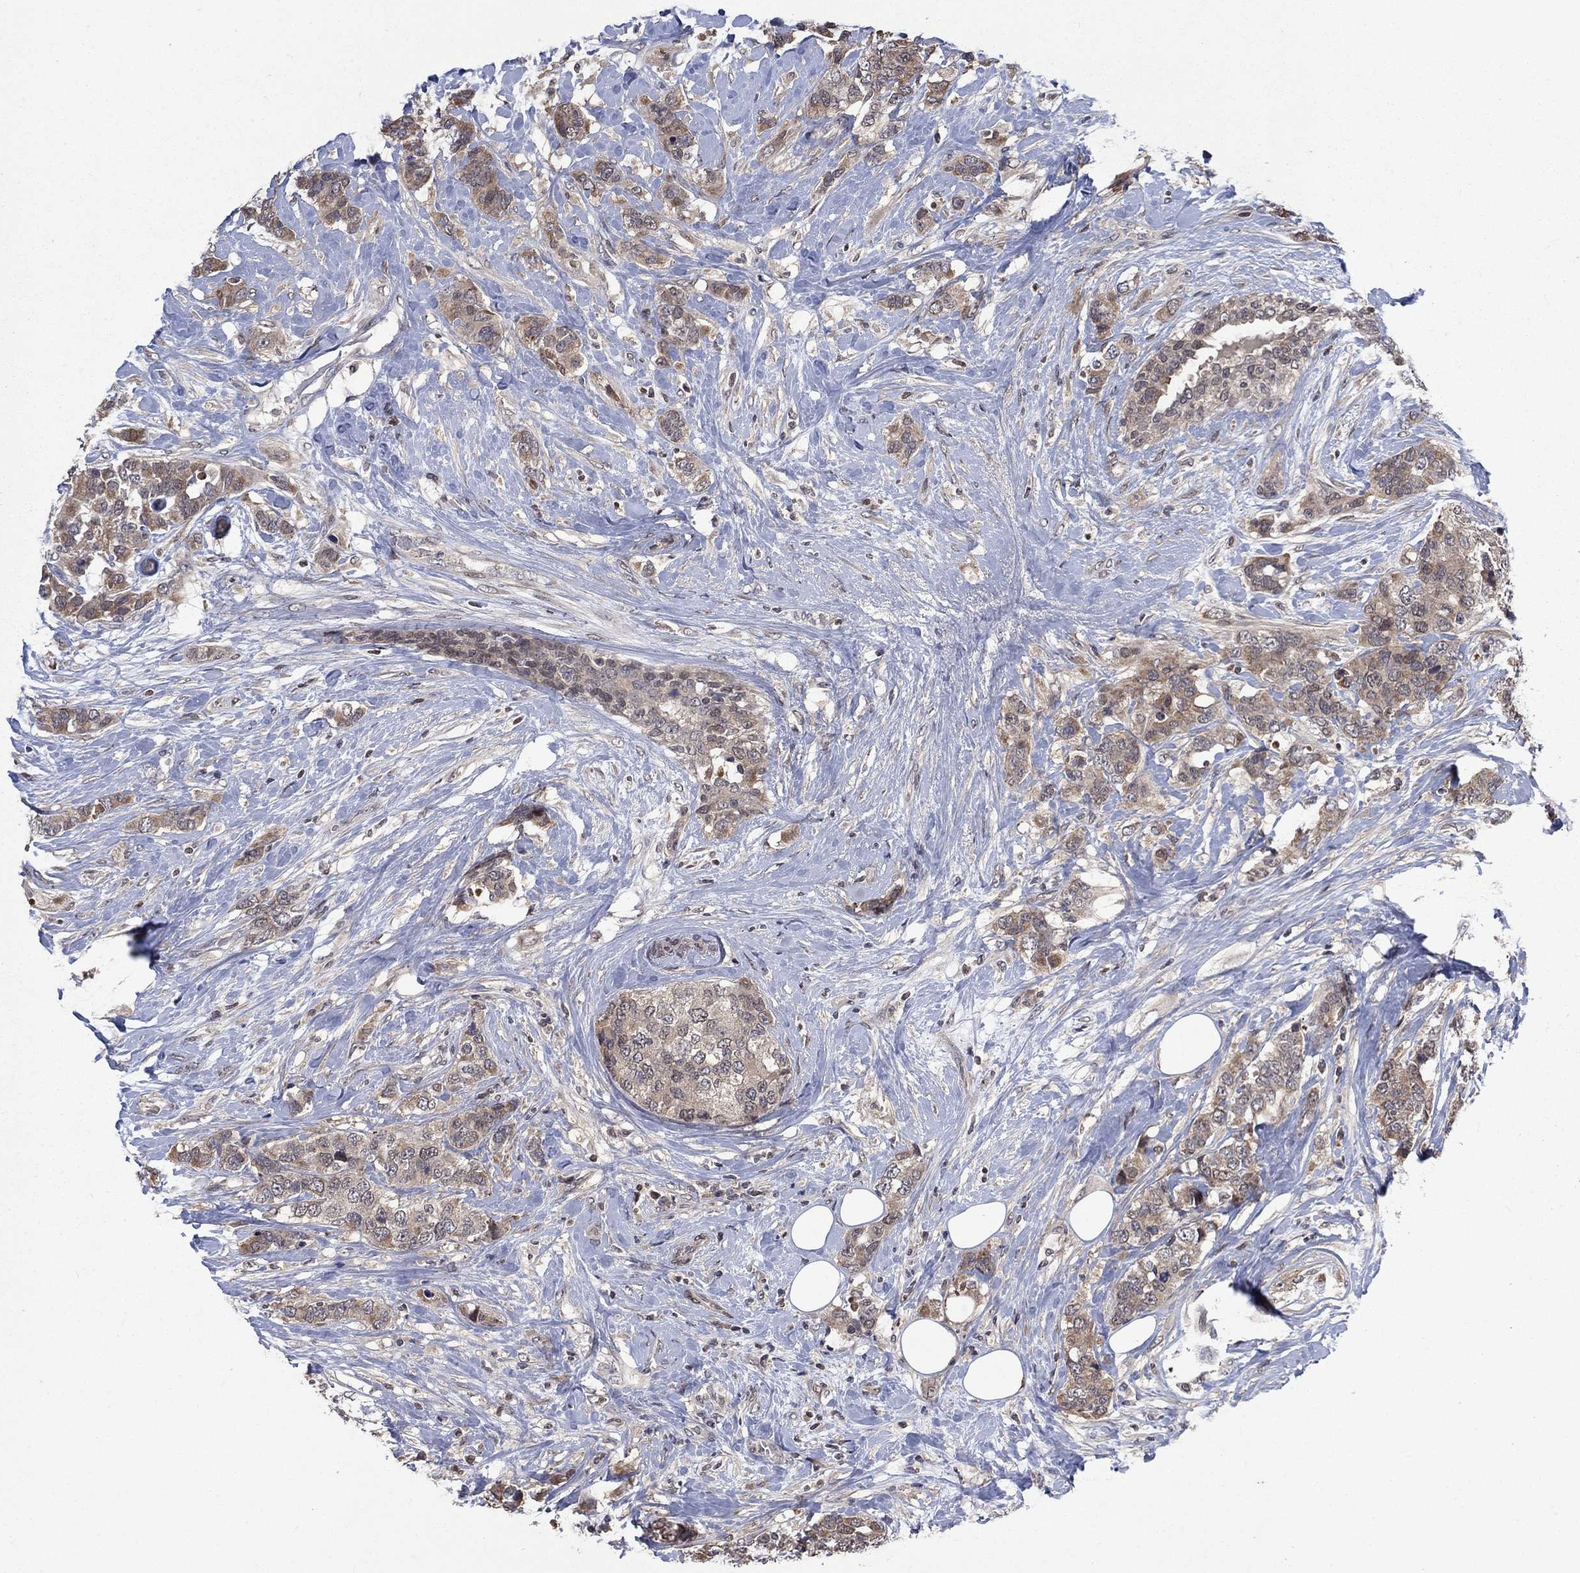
{"staining": {"intensity": "weak", "quantity": ">75%", "location": "cytoplasmic/membranous"}, "tissue": "breast cancer", "cell_type": "Tumor cells", "image_type": "cancer", "snomed": [{"axis": "morphology", "description": "Lobular carcinoma"}, {"axis": "topography", "description": "Breast"}], "caption": "Breast cancer (lobular carcinoma) stained with a brown dye shows weak cytoplasmic/membranous positive expression in about >75% of tumor cells.", "gene": "IAH1", "patient": {"sex": "female", "age": 59}}